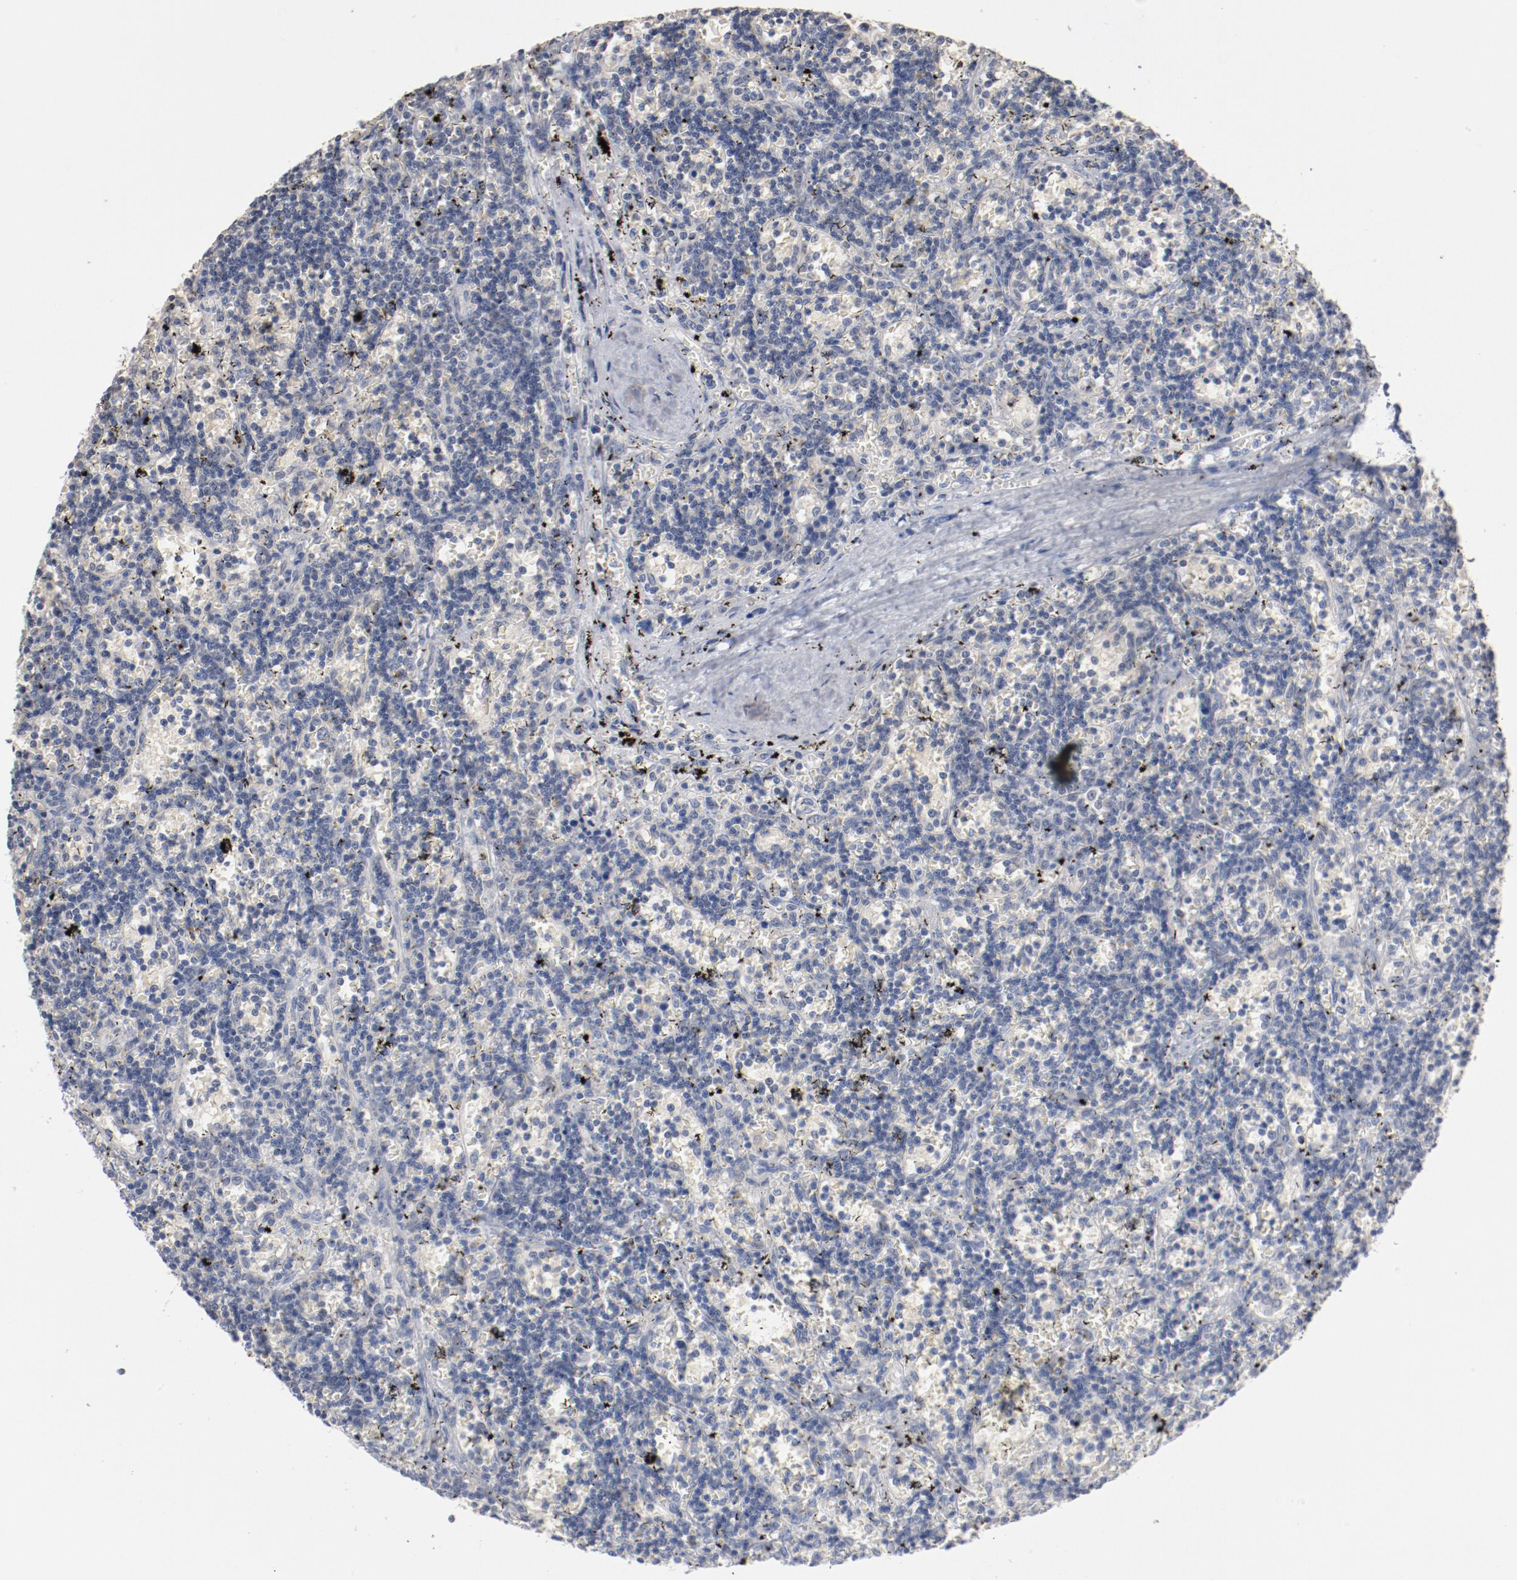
{"staining": {"intensity": "negative", "quantity": "none", "location": "none"}, "tissue": "lymphoma", "cell_type": "Tumor cells", "image_type": "cancer", "snomed": [{"axis": "morphology", "description": "Malignant lymphoma, non-Hodgkin's type, Low grade"}, {"axis": "topography", "description": "Spleen"}], "caption": "A photomicrograph of low-grade malignant lymphoma, non-Hodgkin's type stained for a protein demonstrates no brown staining in tumor cells. The staining is performed using DAB (3,3'-diaminobenzidine) brown chromogen with nuclei counter-stained in using hematoxylin.", "gene": "ERICH1", "patient": {"sex": "male", "age": 60}}